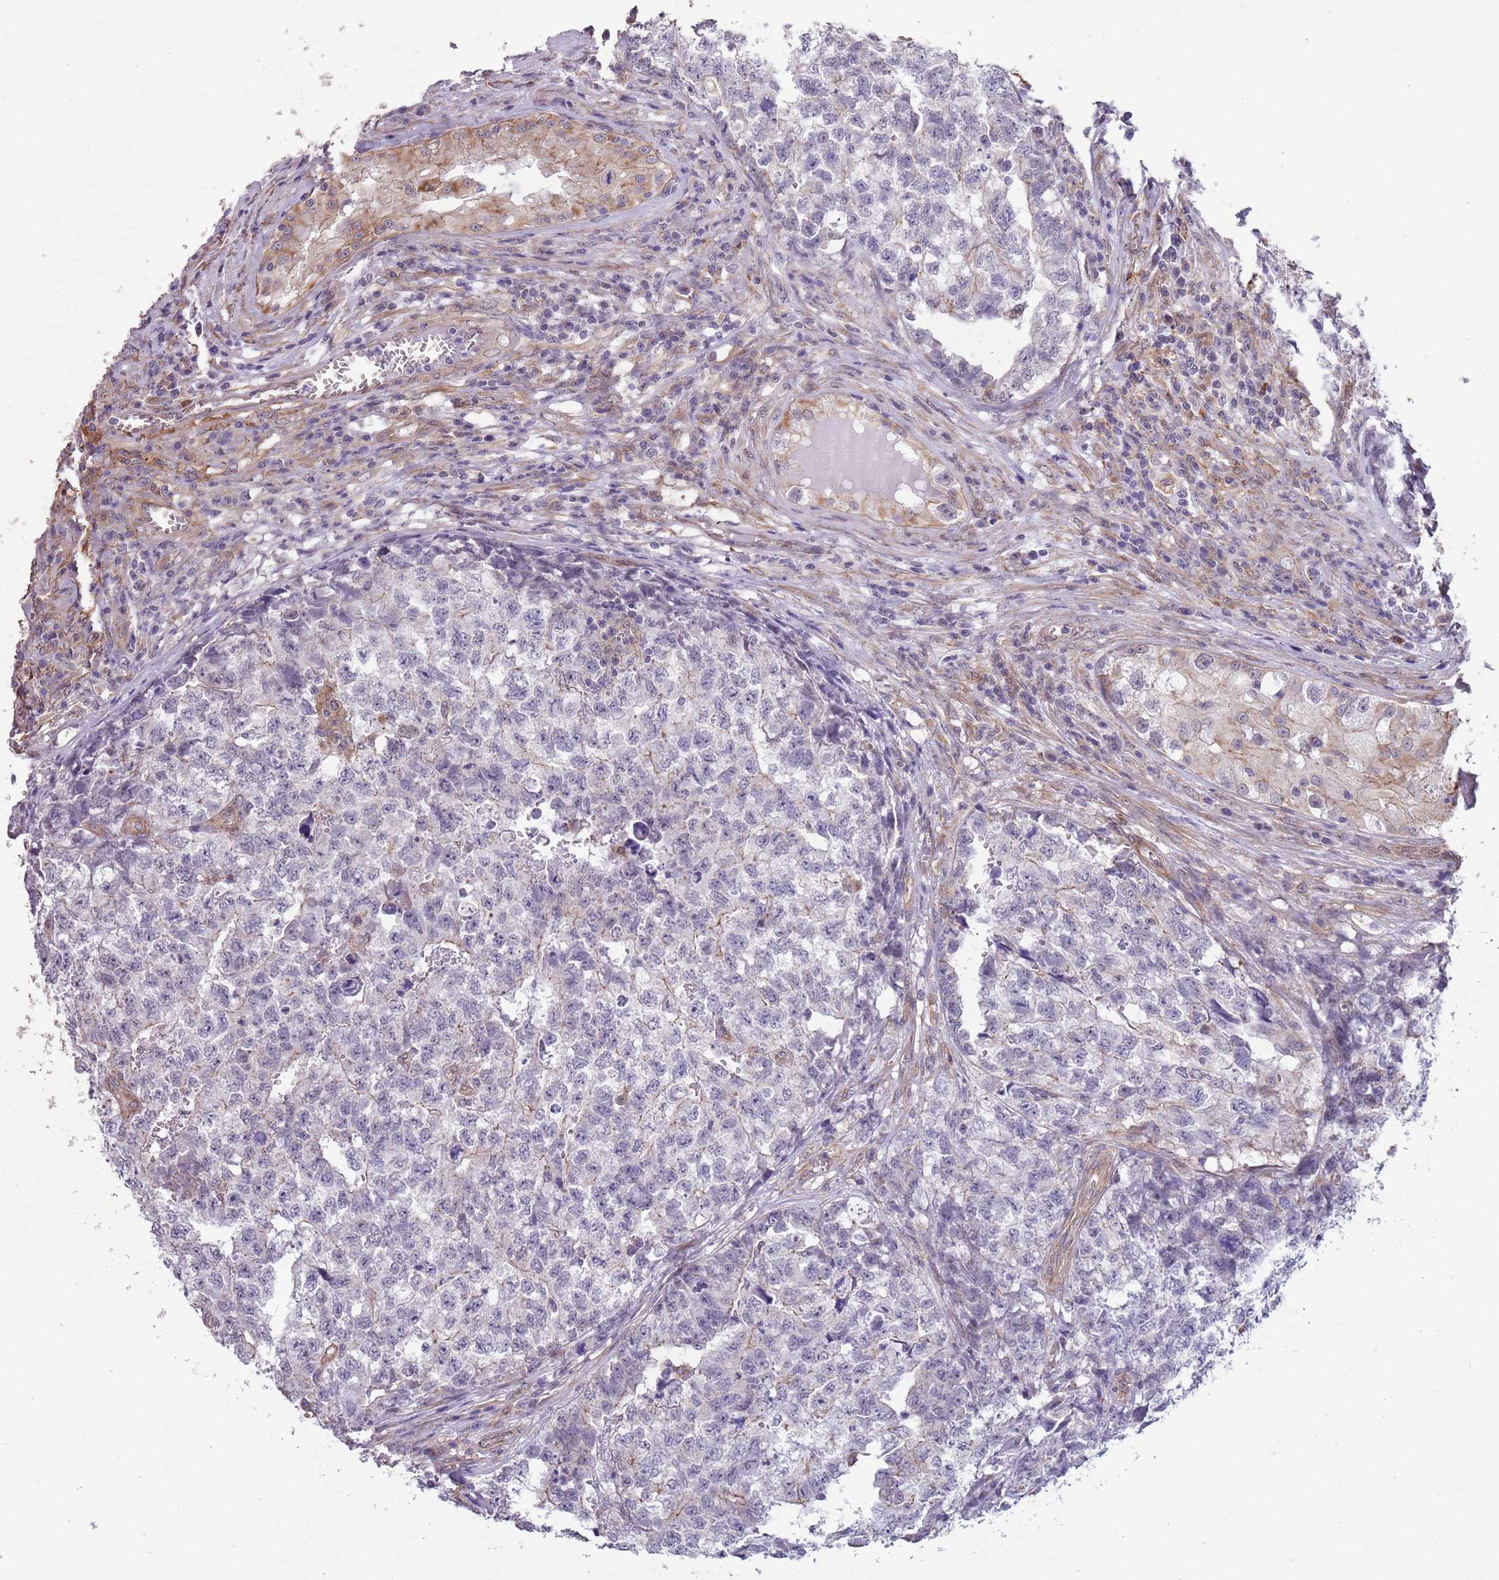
{"staining": {"intensity": "negative", "quantity": "none", "location": "none"}, "tissue": "testis cancer", "cell_type": "Tumor cells", "image_type": "cancer", "snomed": [{"axis": "morphology", "description": "Carcinoma, Embryonal, NOS"}, {"axis": "topography", "description": "Testis"}], "caption": "This is a photomicrograph of immunohistochemistry (IHC) staining of testis embryonal carcinoma, which shows no positivity in tumor cells.", "gene": "CREBZF", "patient": {"sex": "male", "age": 31}}